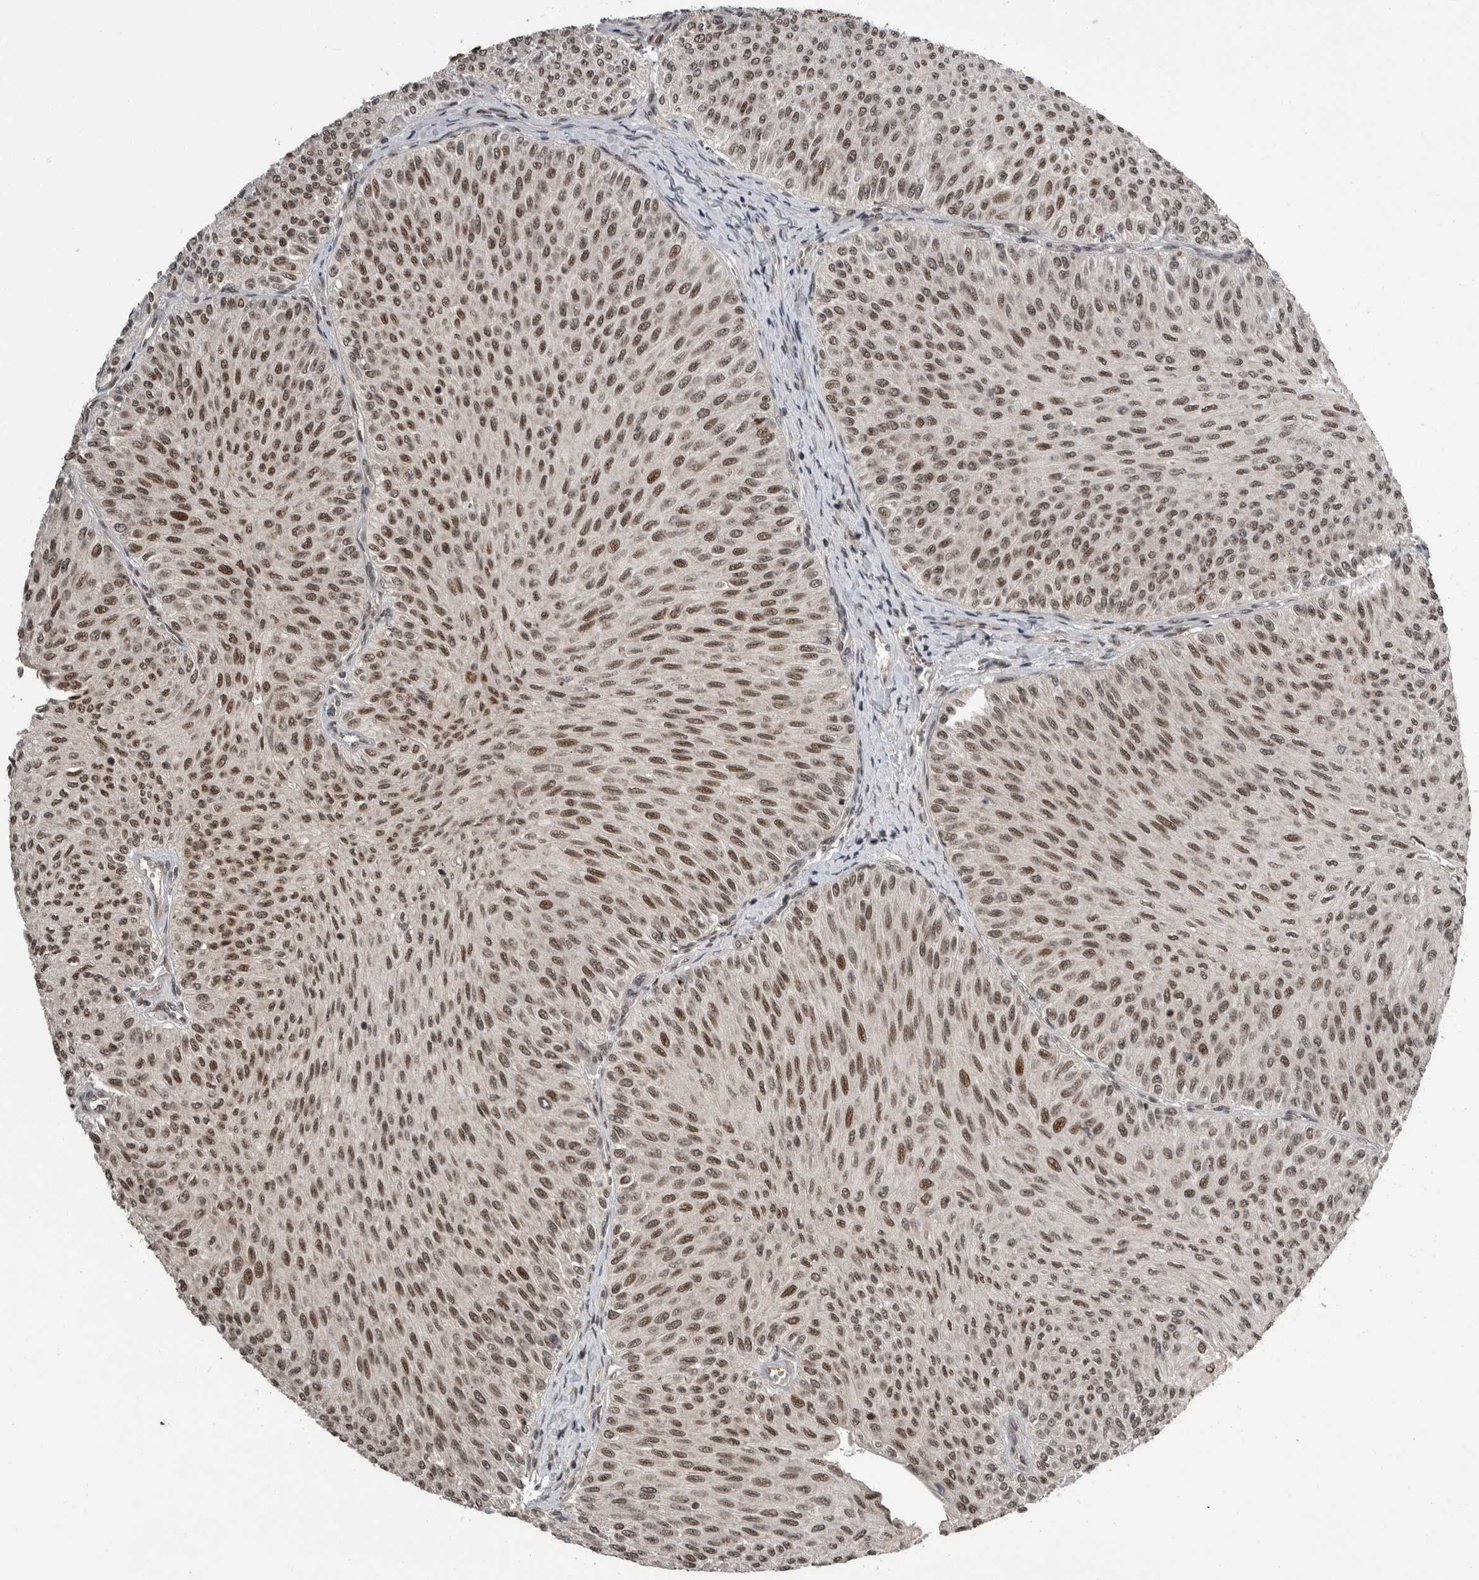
{"staining": {"intensity": "moderate", "quantity": ">75%", "location": "nuclear"}, "tissue": "urothelial cancer", "cell_type": "Tumor cells", "image_type": "cancer", "snomed": [{"axis": "morphology", "description": "Urothelial carcinoma, Low grade"}, {"axis": "topography", "description": "Urinary bladder"}], "caption": "Protein staining of urothelial carcinoma (low-grade) tissue reveals moderate nuclear expression in about >75% of tumor cells.", "gene": "CPSF2", "patient": {"sex": "male", "age": 78}}